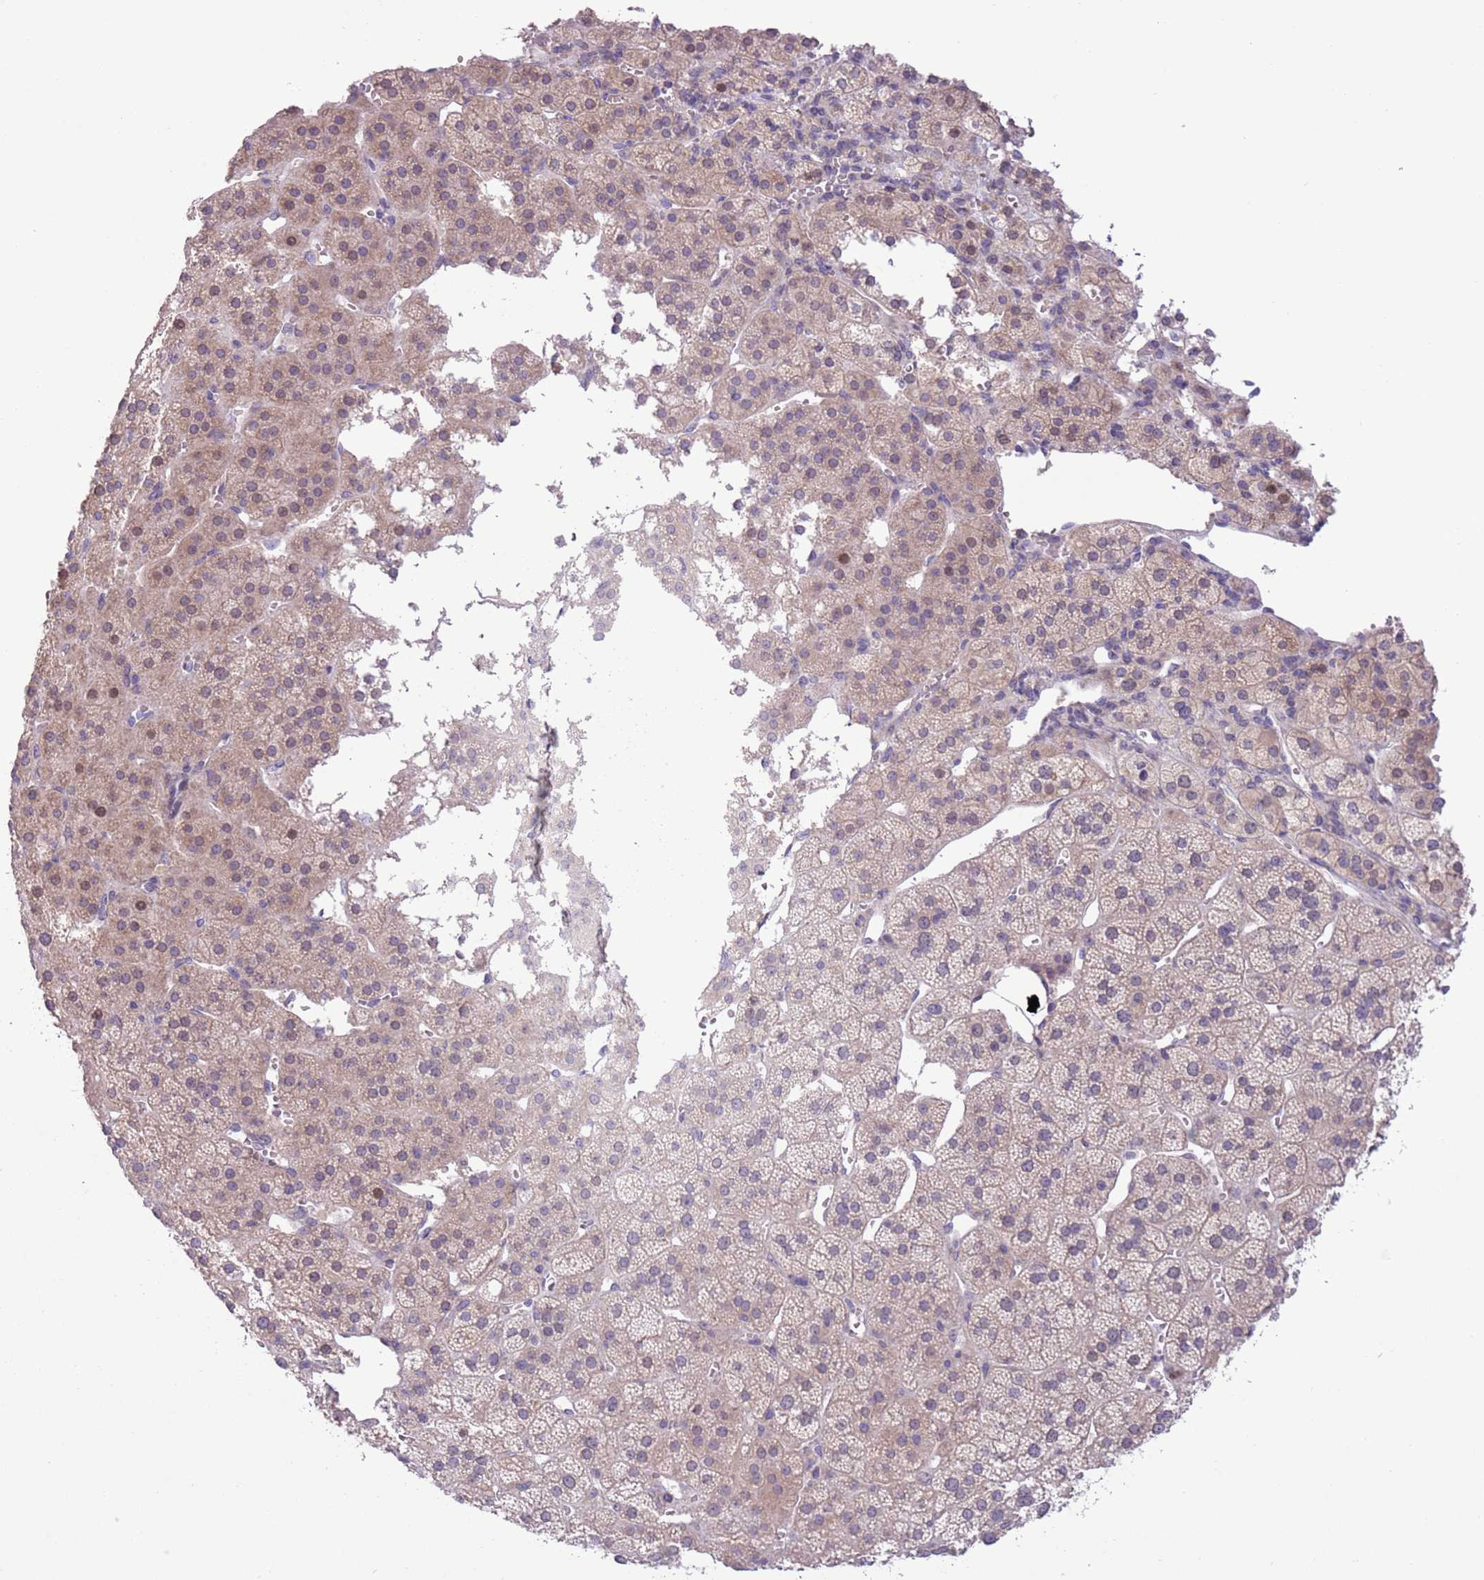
{"staining": {"intensity": "weak", "quantity": "25%-75%", "location": "cytoplasmic/membranous,nuclear"}, "tissue": "adrenal gland", "cell_type": "Glandular cells", "image_type": "normal", "snomed": [{"axis": "morphology", "description": "Normal tissue, NOS"}, {"axis": "topography", "description": "Adrenal gland"}], "caption": "The photomicrograph displays staining of normal adrenal gland, revealing weak cytoplasmic/membranous,nuclear protein staining (brown color) within glandular cells.", "gene": "CCND2", "patient": {"sex": "female", "age": 70}}